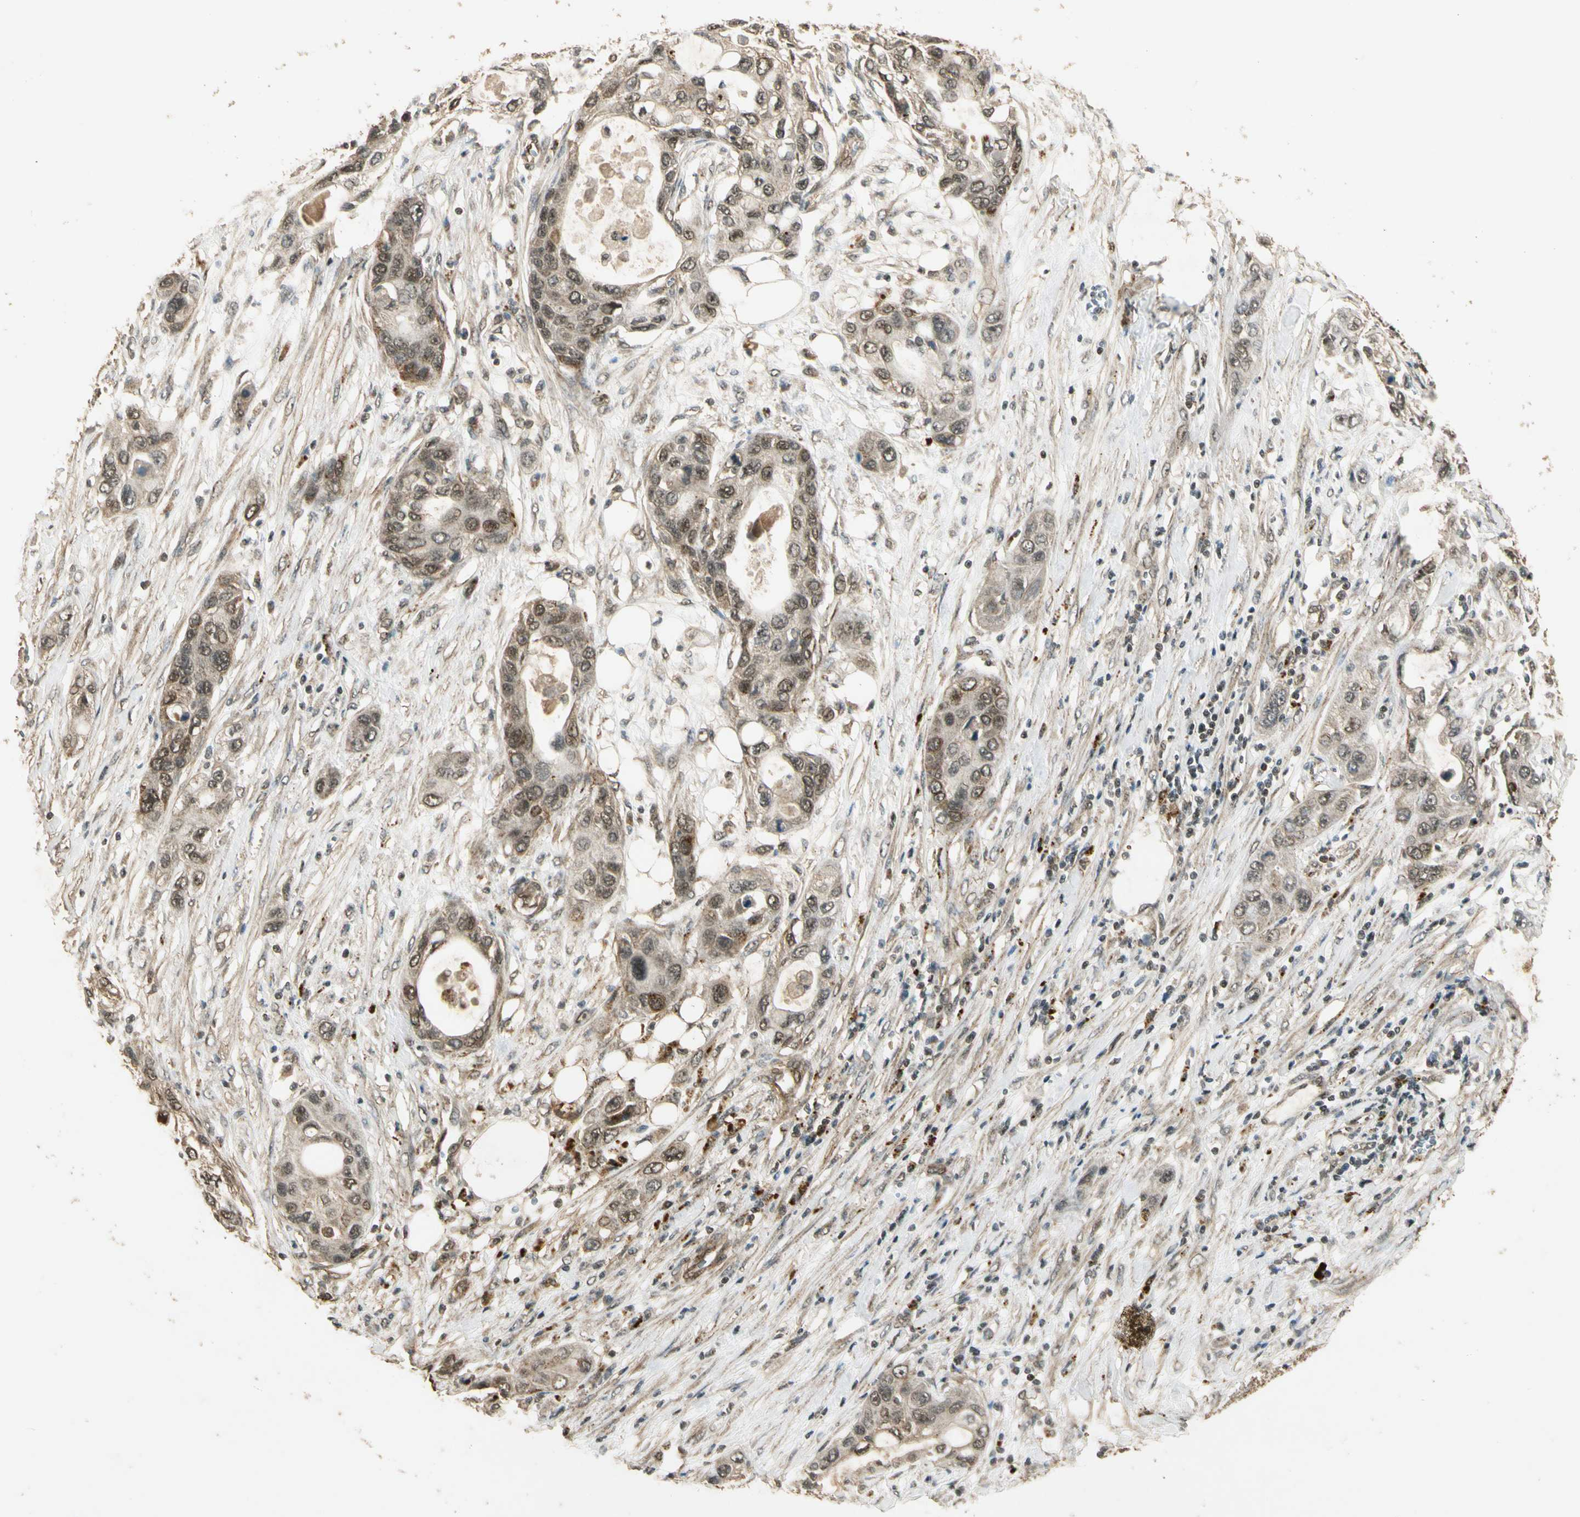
{"staining": {"intensity": "moderate", "quantity": ">75%", "location": "nuclear"}, "tissue": "pancreatic cancer", "cell_type": "Tumor cells", "image_type": "cancer", "snomed": [{"axis": "morphology", "description": "Adenocarcinoma, NOS"}, {"axis": "topography", "description": "Pancreas"}], "caption": "A brown stain shows moderate nuclear positivity of a protein in human pancreatic adenocarcinoma tumor cells.", "gene": "GMEB2", "patient": {"sex": "female", "age": 70}}